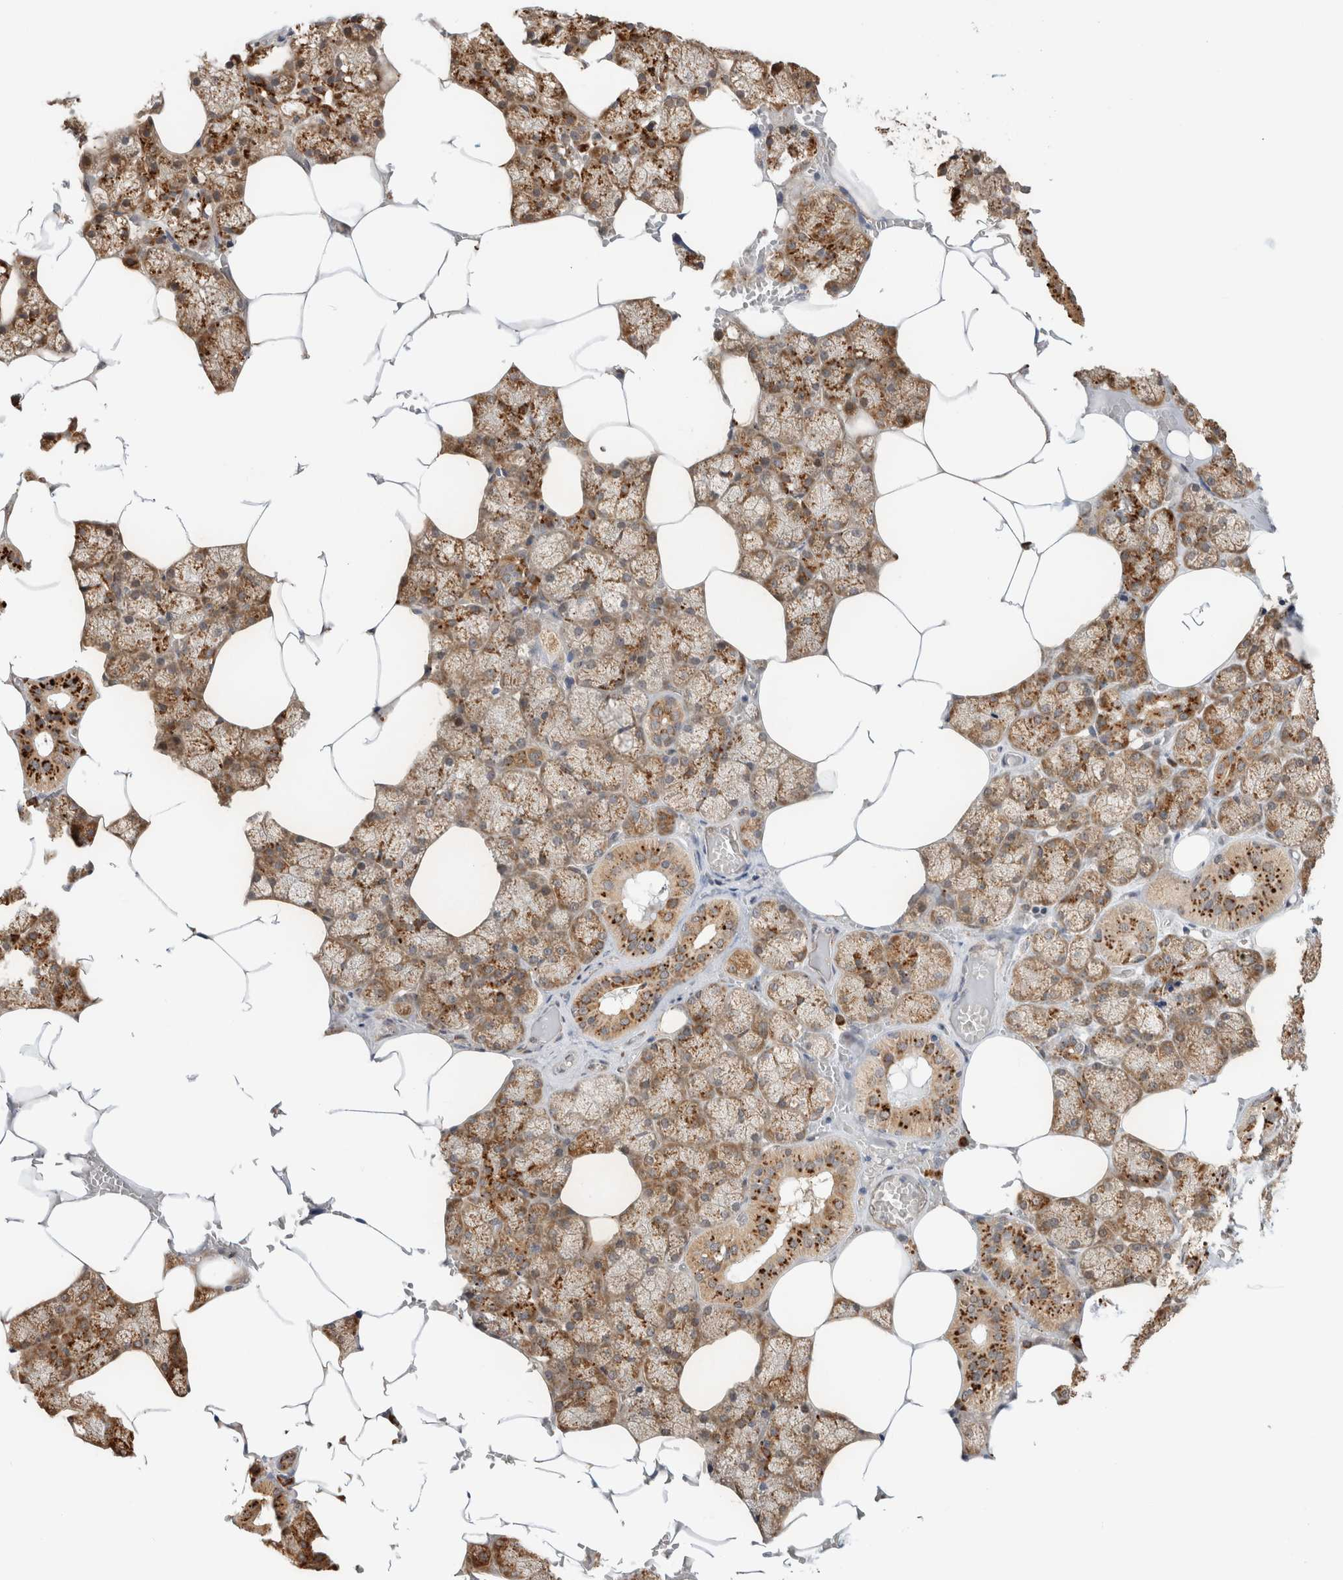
{"staining": {"intensity": "strong", "quantity": ">75%", "location": "cytoplasmic/membranous"}, "tissue": "salivary gland", "cell_type": "Glandular cells", "image_type": "normal", "snomed": [{"axis": "morphology", "description": "Normal tissue, NOS"}, {"axis": "topography", "description": "Salivary gland"}], "caption": "An immunohistochemistry micrograph of normal tissue is shown. Protein staining in brown highlights strong cytoplasmic/membranous positivity in salivary gland within glandular cells. (Stains: DAB (3,3'-diaminobenzidine) in brown, nuclei in blue, Microscopy: brightfield microscopy at high magnification).", "gene": "ACTL9", "patient": {"sex": "male", "age": 62}}